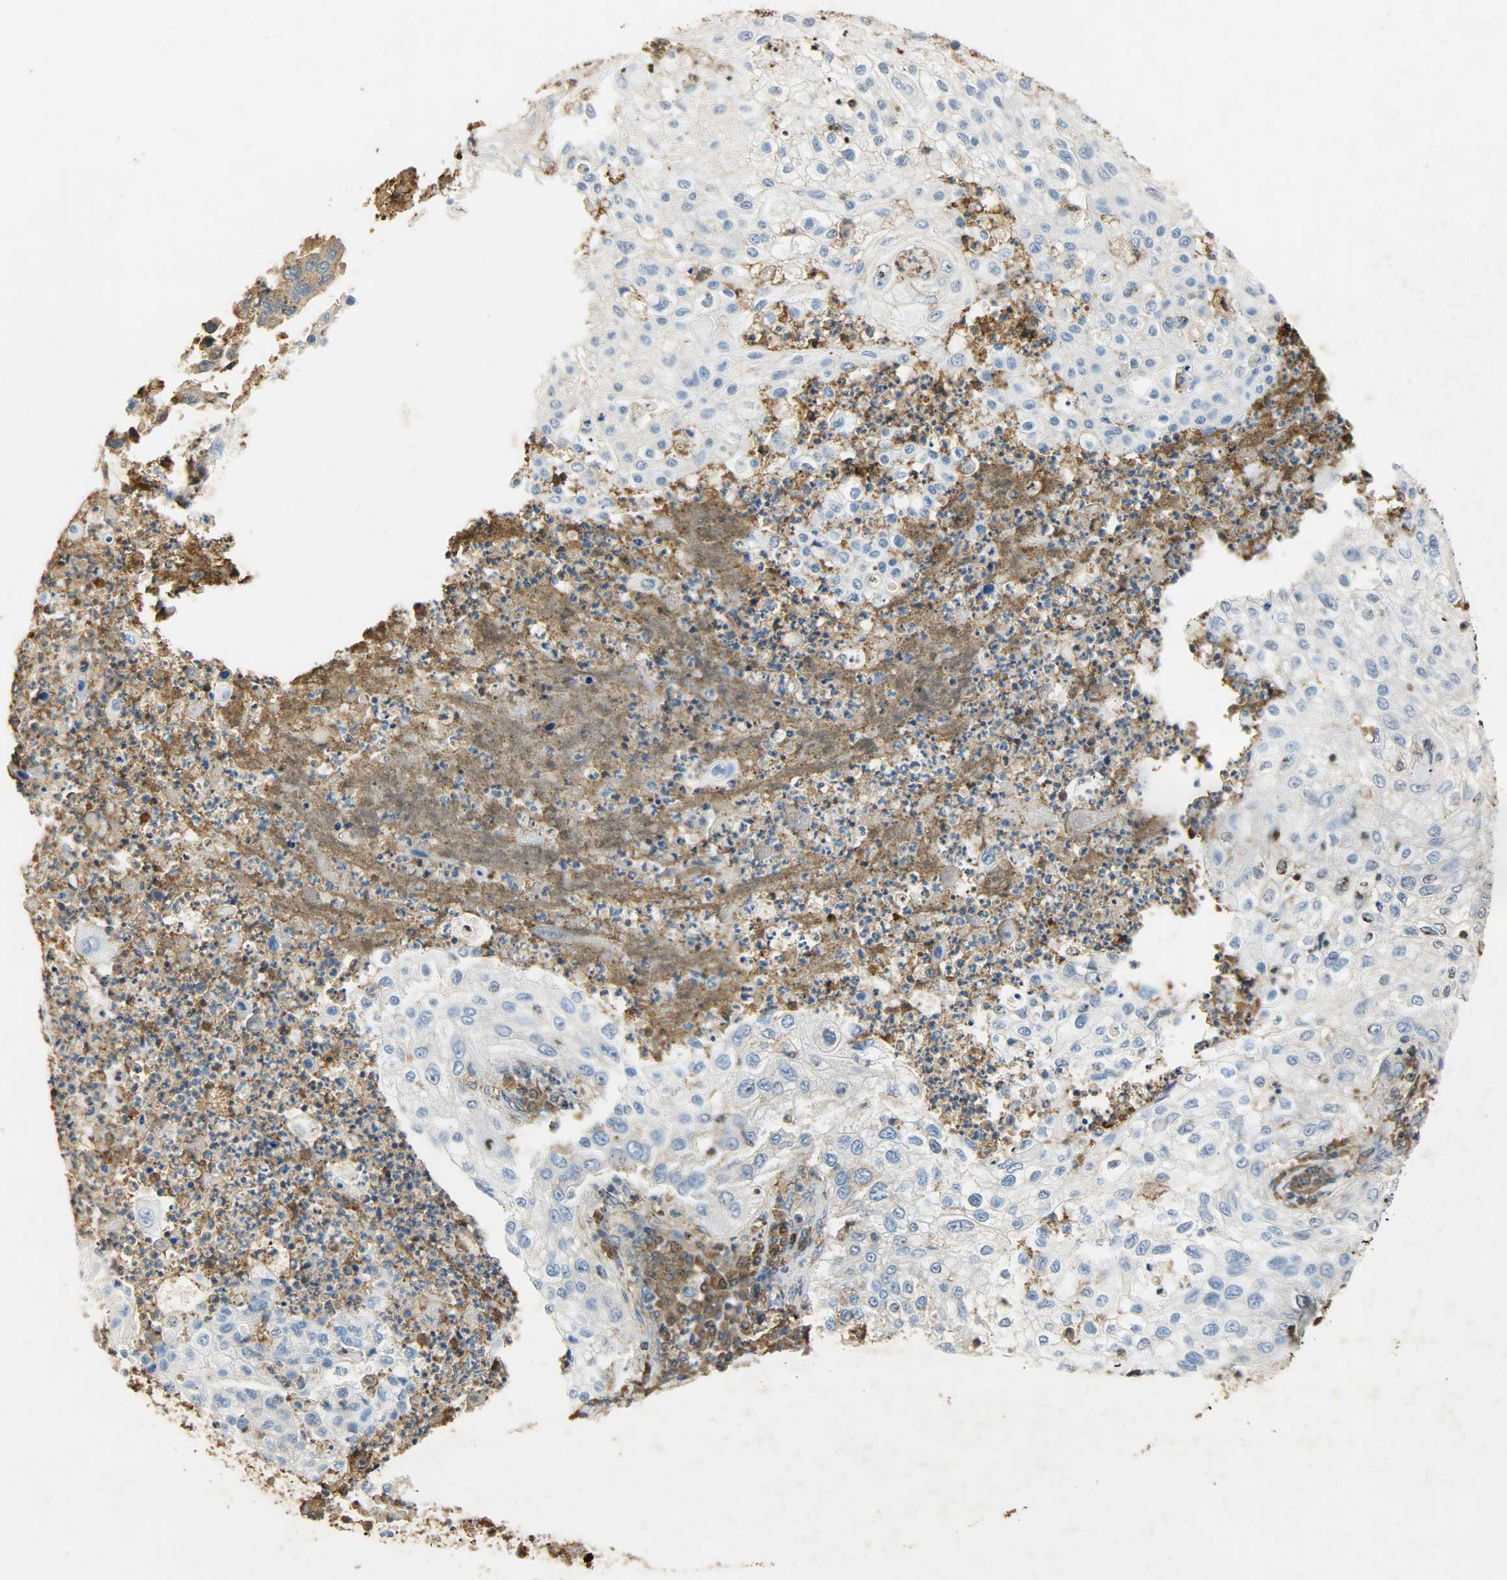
{"staining": {"intensity": "moderate", "quantity": "<25%", "location": "cytoplasmic/membranous"}, "tissue": "lung cancer", "cell_type": "Tumor cells", "image_type": "cancer", "snomed": [{"axis": "morphology", "description": "Inflammation, NOS"}, {"axis": "morphology", "description": "Squamous cell carcinoma, NOS"}, {"axis": "topography", "description": "Lymph node"}, {"axis": "topography", "description": "Soft tissue"}, {"axis": "topography", "description": "Lung"}], "caption": "A brown stain labels moderate cytoplasmic/membranous staining of a protein in lung cancer (squamous cell carcinoma) tumor cells.", "gene": "ANXA6", "patient": {"sex": "male", "age": 66}}